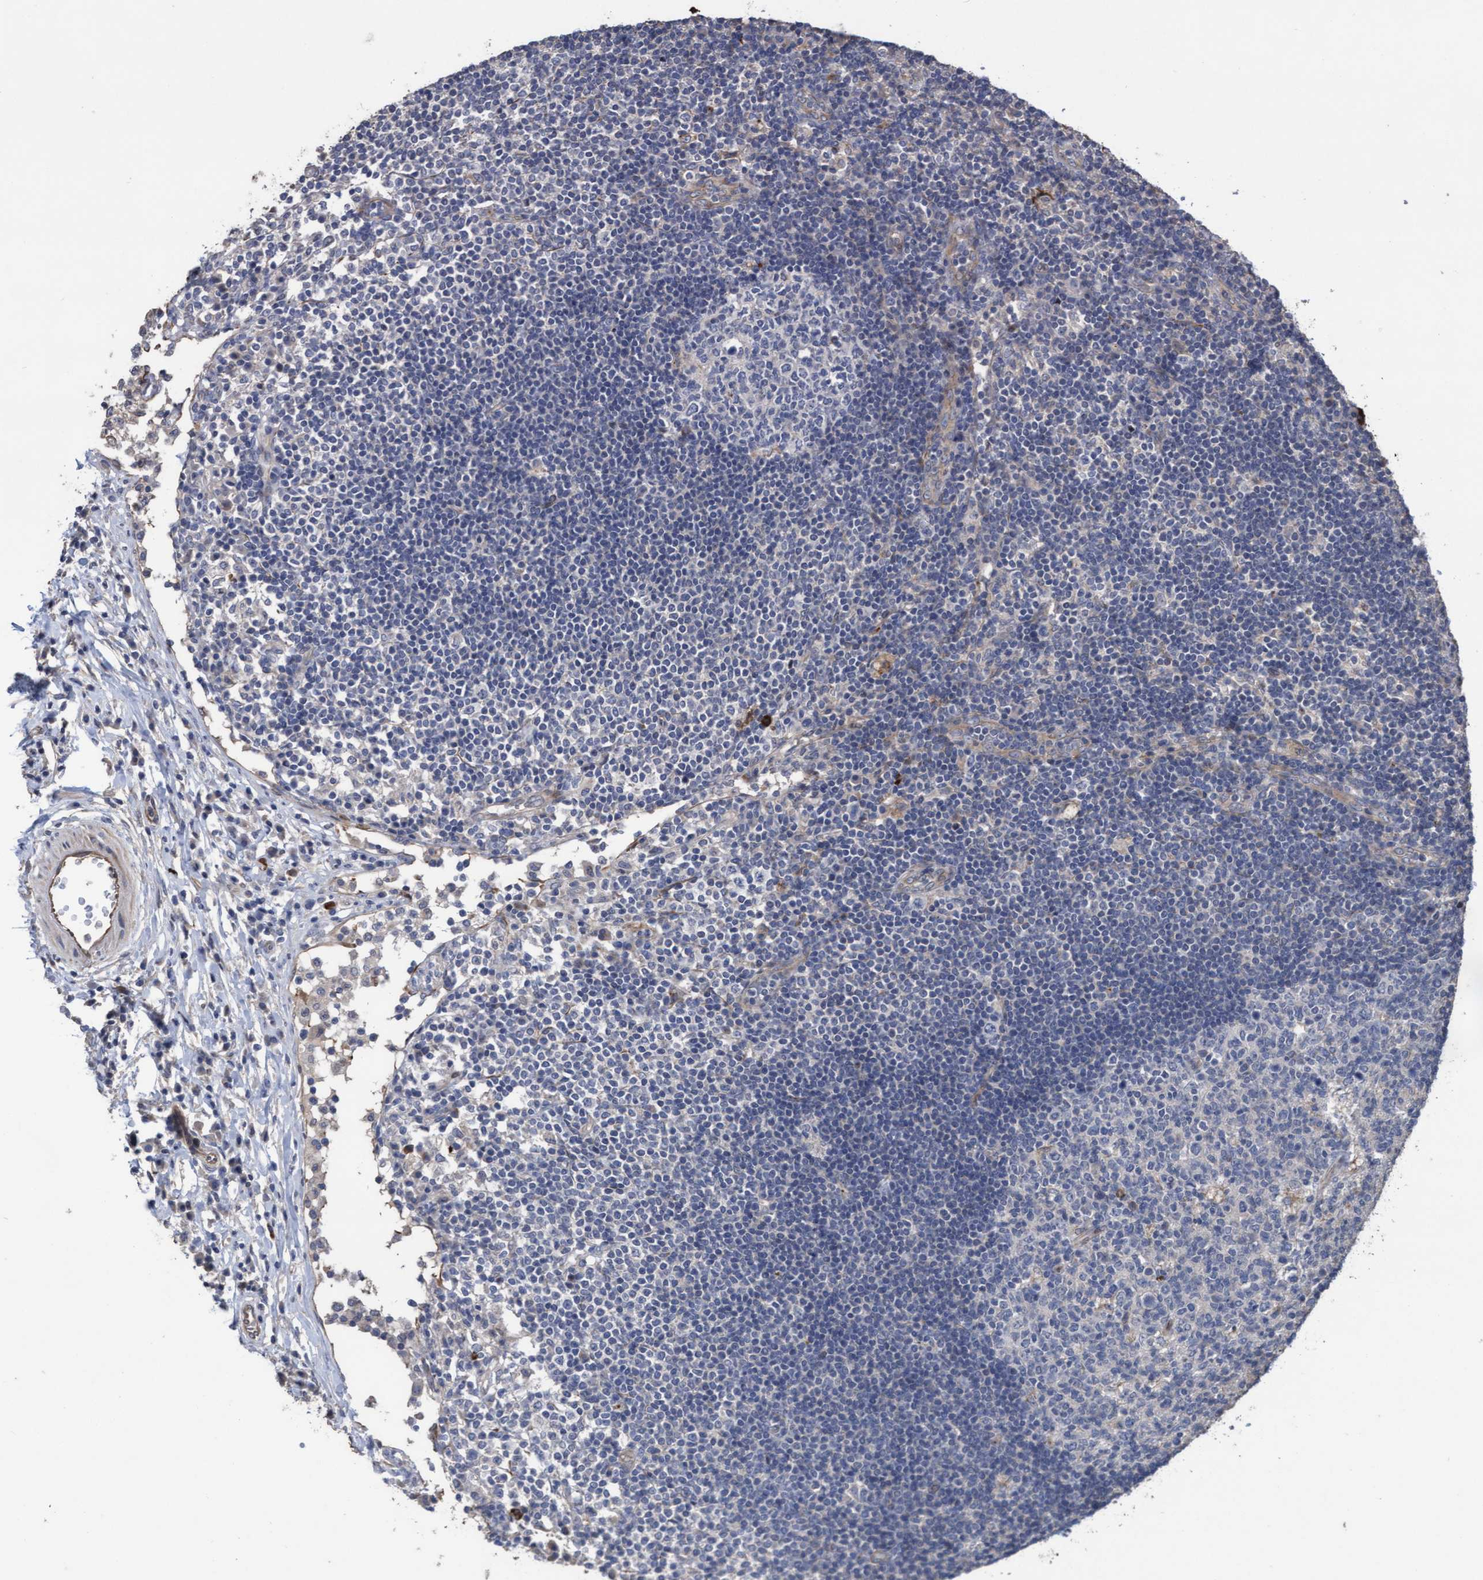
{"staining": {"intensity": "negative", "quantity": "none", "location": "none"}, "tissue": "lymph node", "cell_type": "Germinal center cells", "image_type": "normal", "snomed": [{"axis": "morphology", "description": "Normal tissue, NOS"}, {"axis": "topography", "description": "Lymph node"}], "caption": "There is no significant expression in germinal center cells of lymph node. (DAB (3,3'-diaminobenzidine) IHC visualized using brightfield microscopy, high magnification).", "gene": "KRT24", "patient": {"sex": "female", "age": 53}}